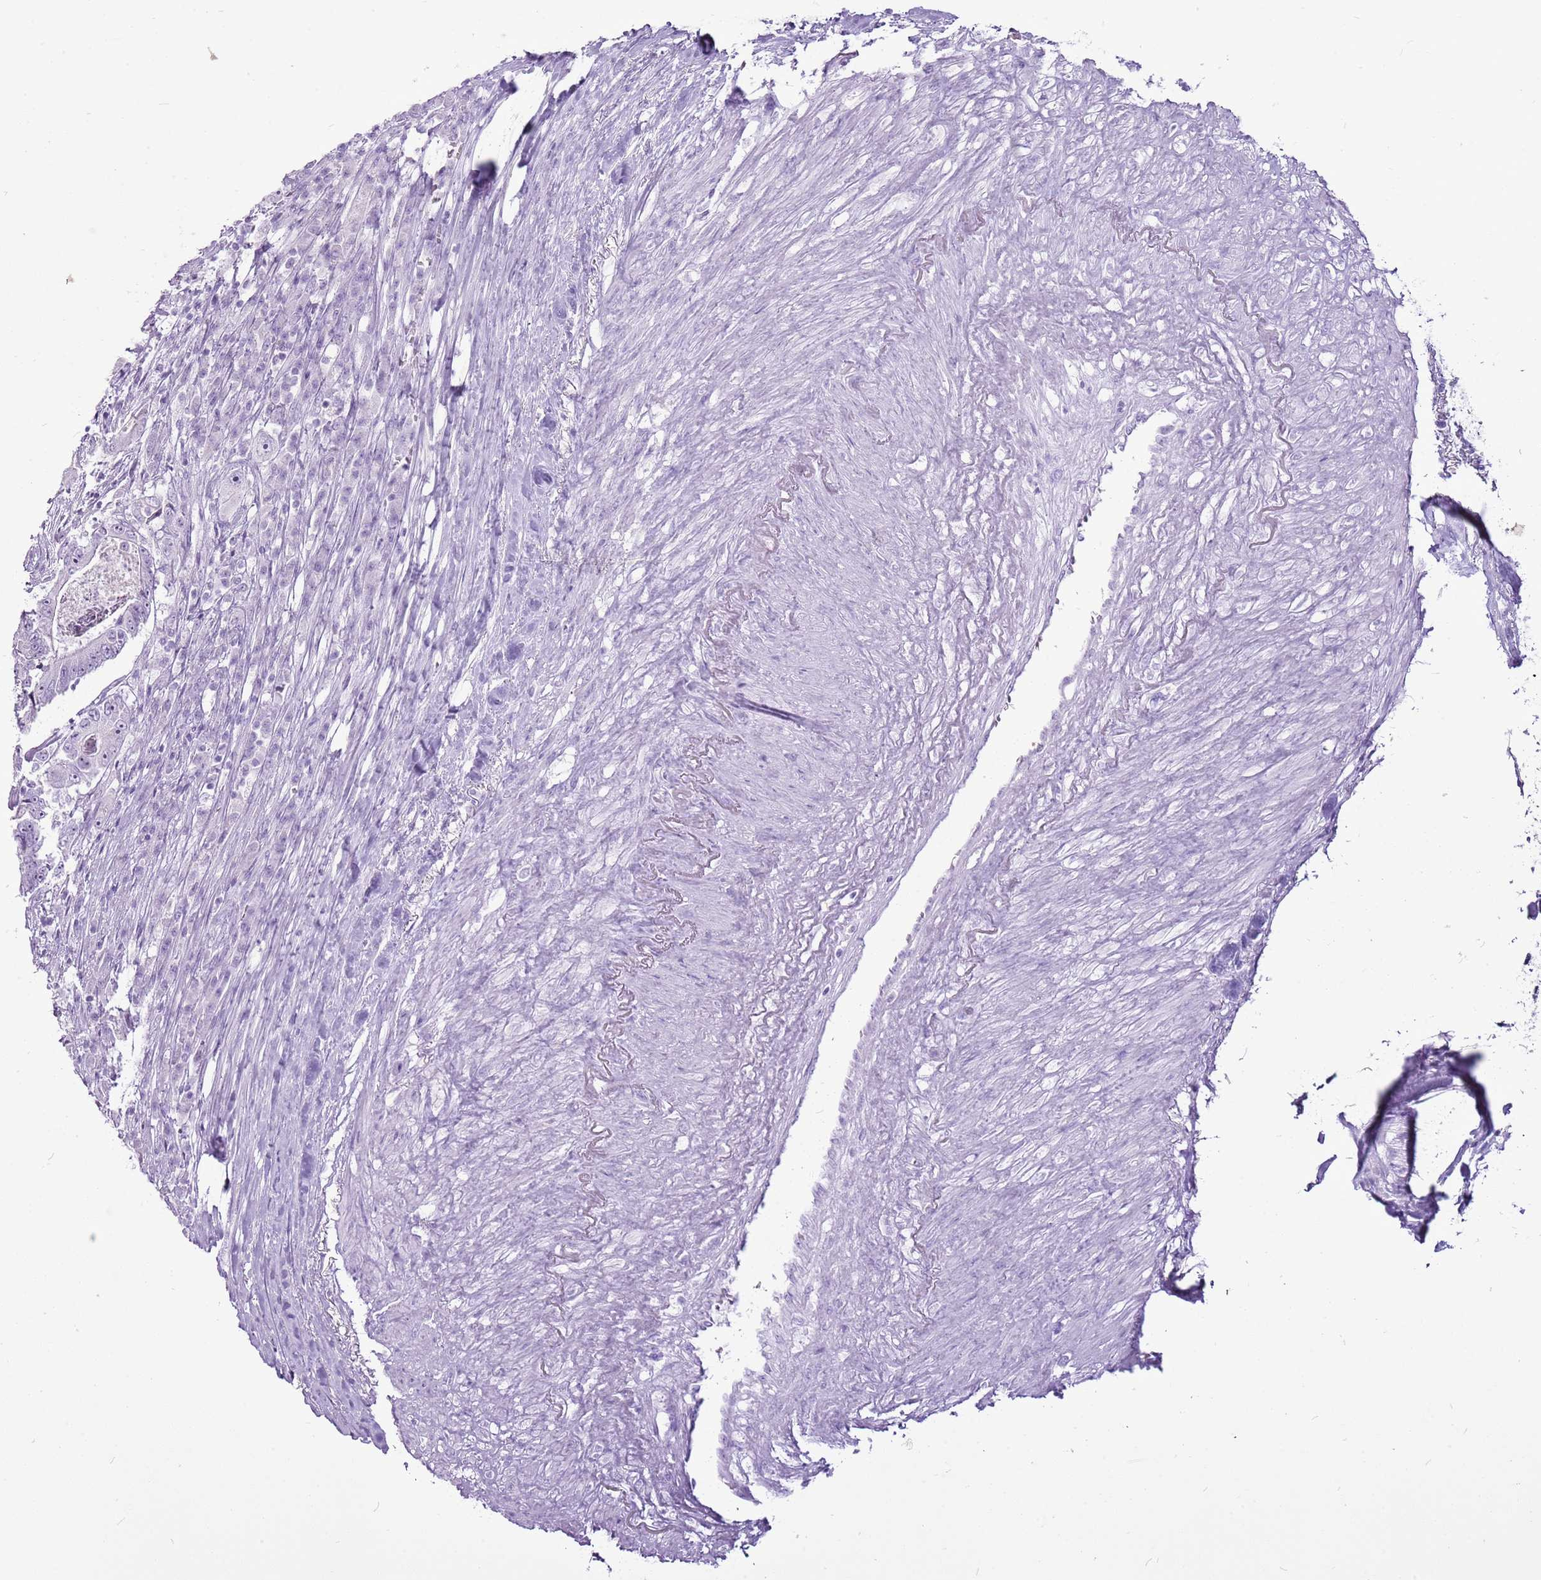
{"staining": {"intensity": "negative", "quantity": "none", "location": "none"}, "tissue": "colorectal cancer", "cell_type": "Tumor cells", "image_type": "cancer", "snomed": [{"axis": "morphology", "description": "Adenocarcinoma, NOS"}, {"axis": "topography", "description": "Colon"}], "caption": "There is no significant positivity in tumor cells of colorectal adenocarcinoma.", "gene": "CNFN", "patient": {"sex": "male", "age": 83}}